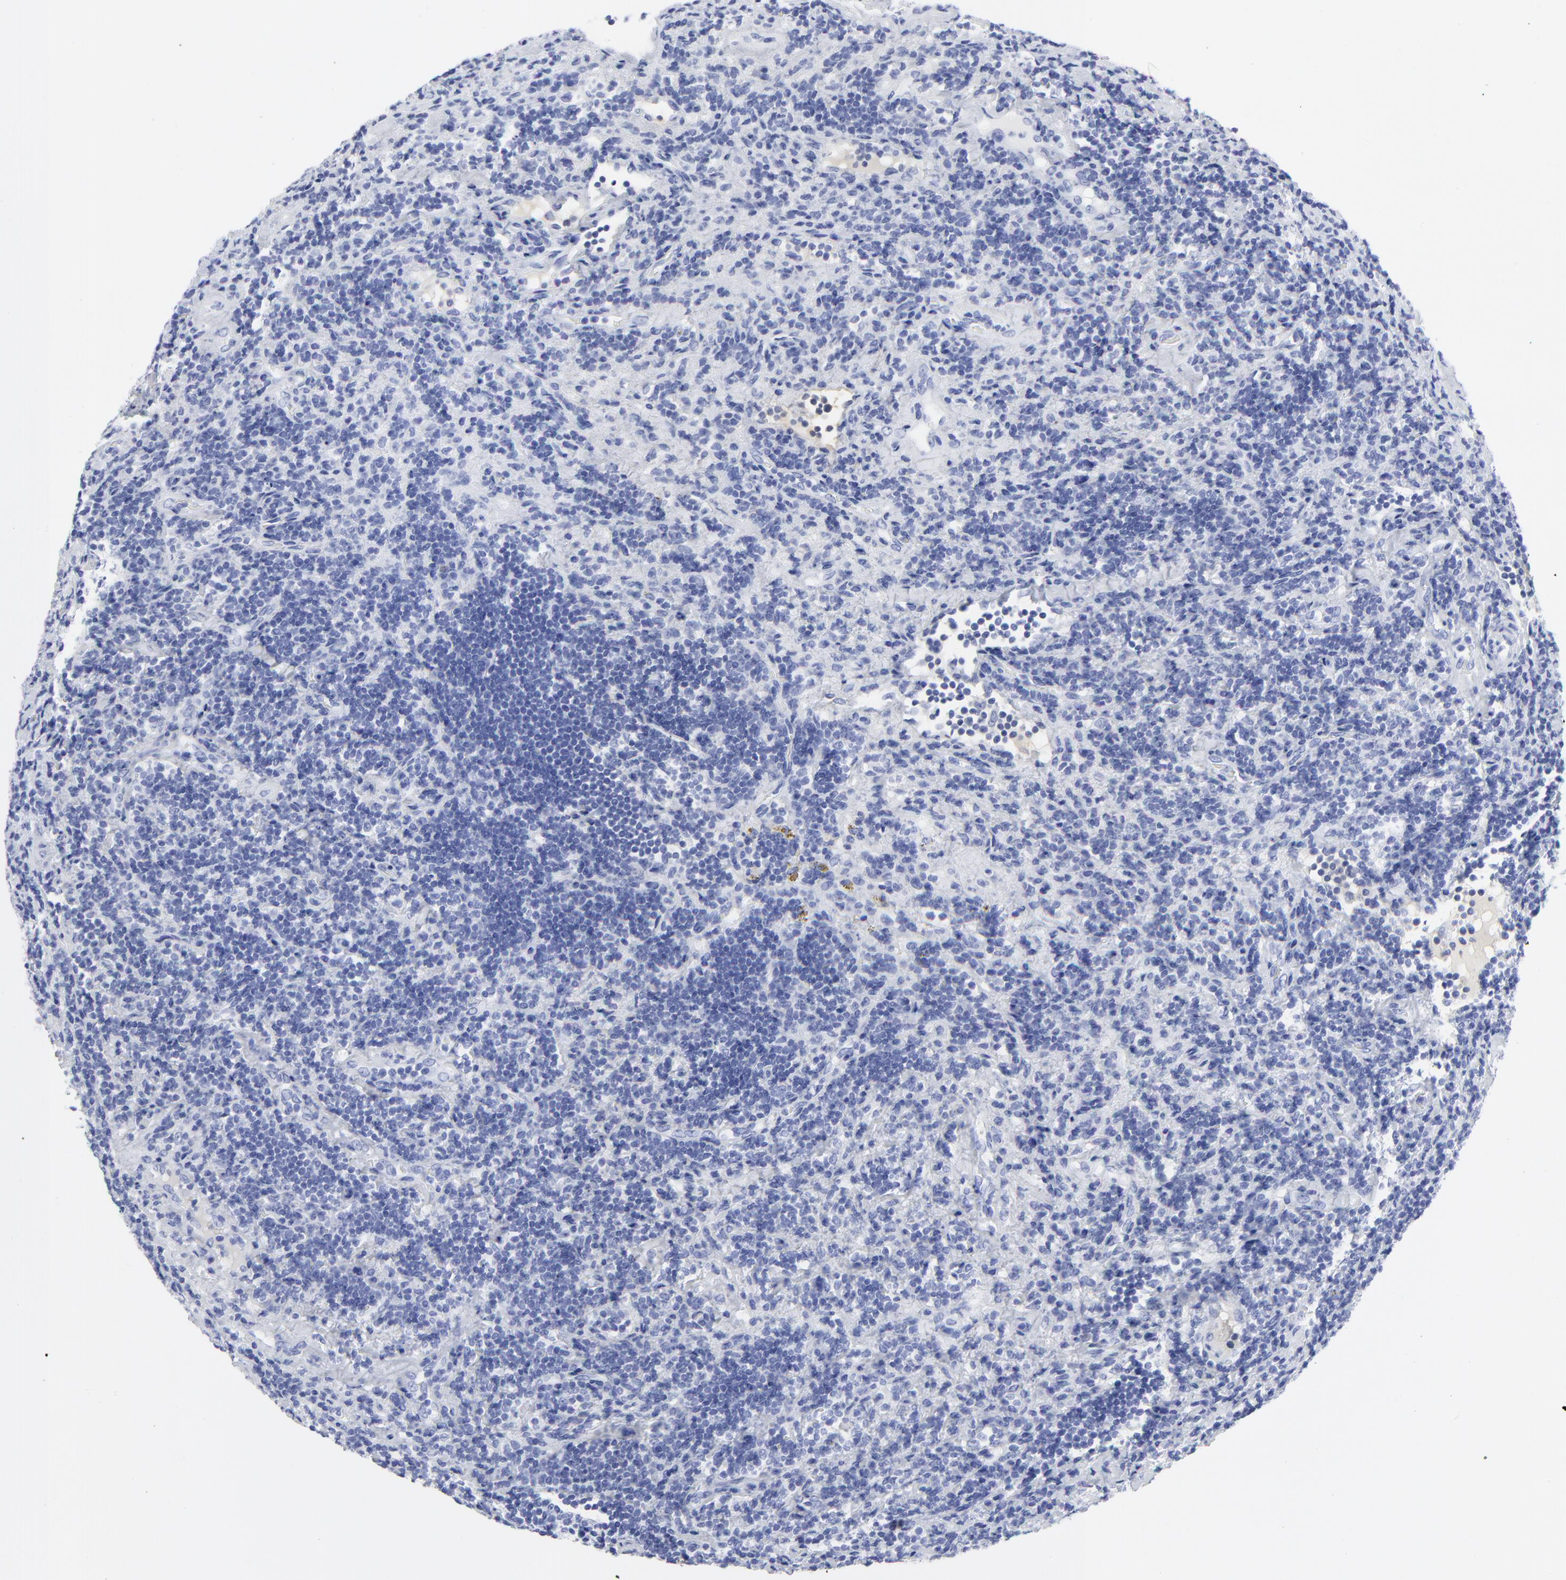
{"staining": {"intensity": "negative", "quantity": "none", "location": "none"}, "tissue": "lymphoma", "cell_type": "Tumor cells", "image_type": "cancer", "snomed": [{"axis": "morphology", "description": "Malignant lymphoma, non-Hodgkin's type, Low grade"}, {"axis": "topography", "description": "Lymph node"}], "caption": "Image shows no significant protein expression in tumor cells of malignant lymphoma, non-Hodgkin's type (low-grade).", "gene": "DCN", "patient": {"sex": "male", "age": 70}}